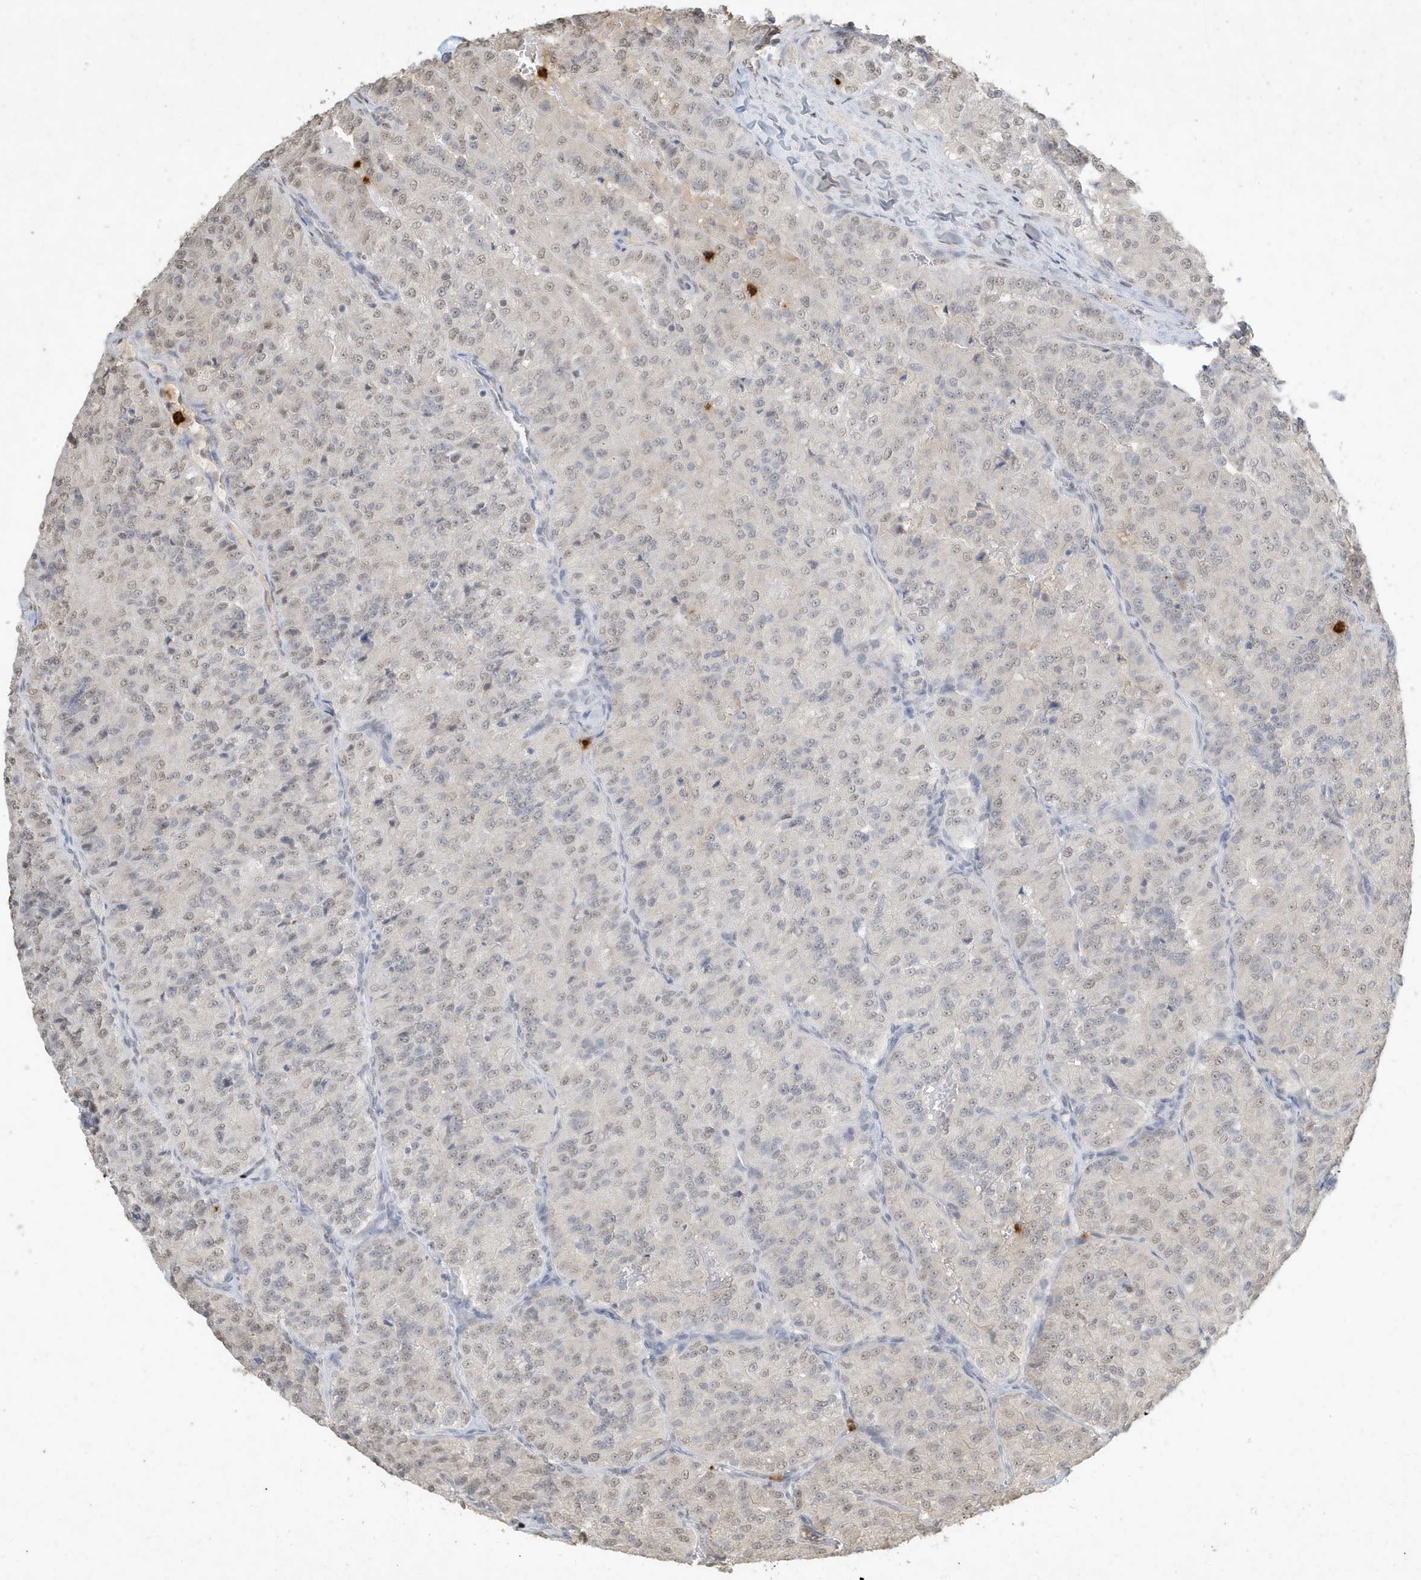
{"staining": {"intensity": "weak", "quantity": "<25%", "location": "nuclear"}, "tissue": "renal cancer", "cell_type": "Tumor cells", "image_type": "cancer", "snomed": [{"axis": "morphology", "description": "Adenocarcinoma, NOS"}, {"axis": "topography", "description": "Kidney"}], "caption": "There is no significant positivity in tumor cells of adenocarcinoma (renal).", "gene": "DEFA1", "patient": {"sex": "female", "age": 63}}